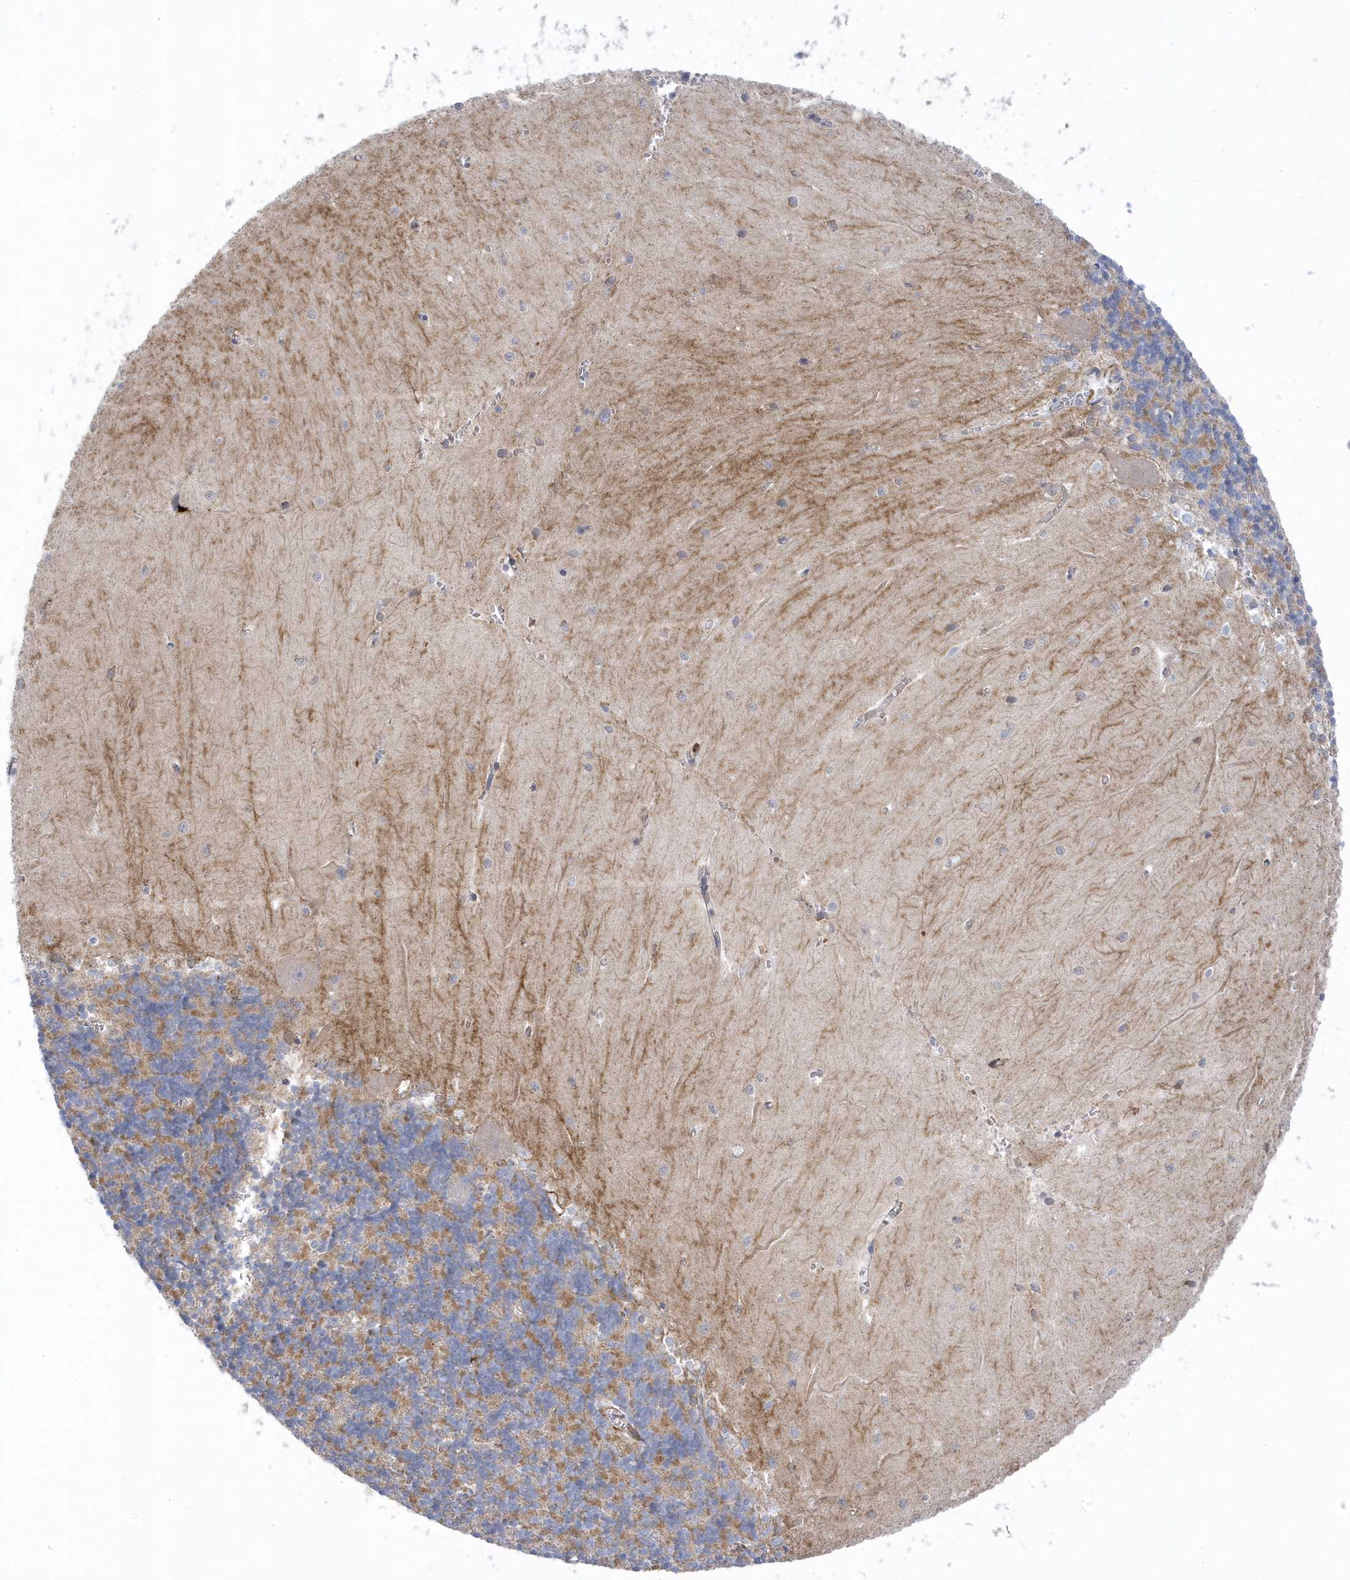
{"staining": {"intensity": "moderate", "quantity": "25%-75%", "location": "cytoplasmic/membranous"}, "tissue": "cerebellum", "cell_type": "Cells in granular layer", "image_type": "normal", "snomed": [{"axis": "morphology", "description": "Normal tissue, NOS"}, {"axis": "topography", "description": "Cerebellum"}], "caption": "Moderate cytoplasmic/membranous staining is identified in approximately 25%-75% of cells in granular layer in normal cerebellum.", "gene": "ANAPC1", "patient": {"sex": "male", "age": 37}}